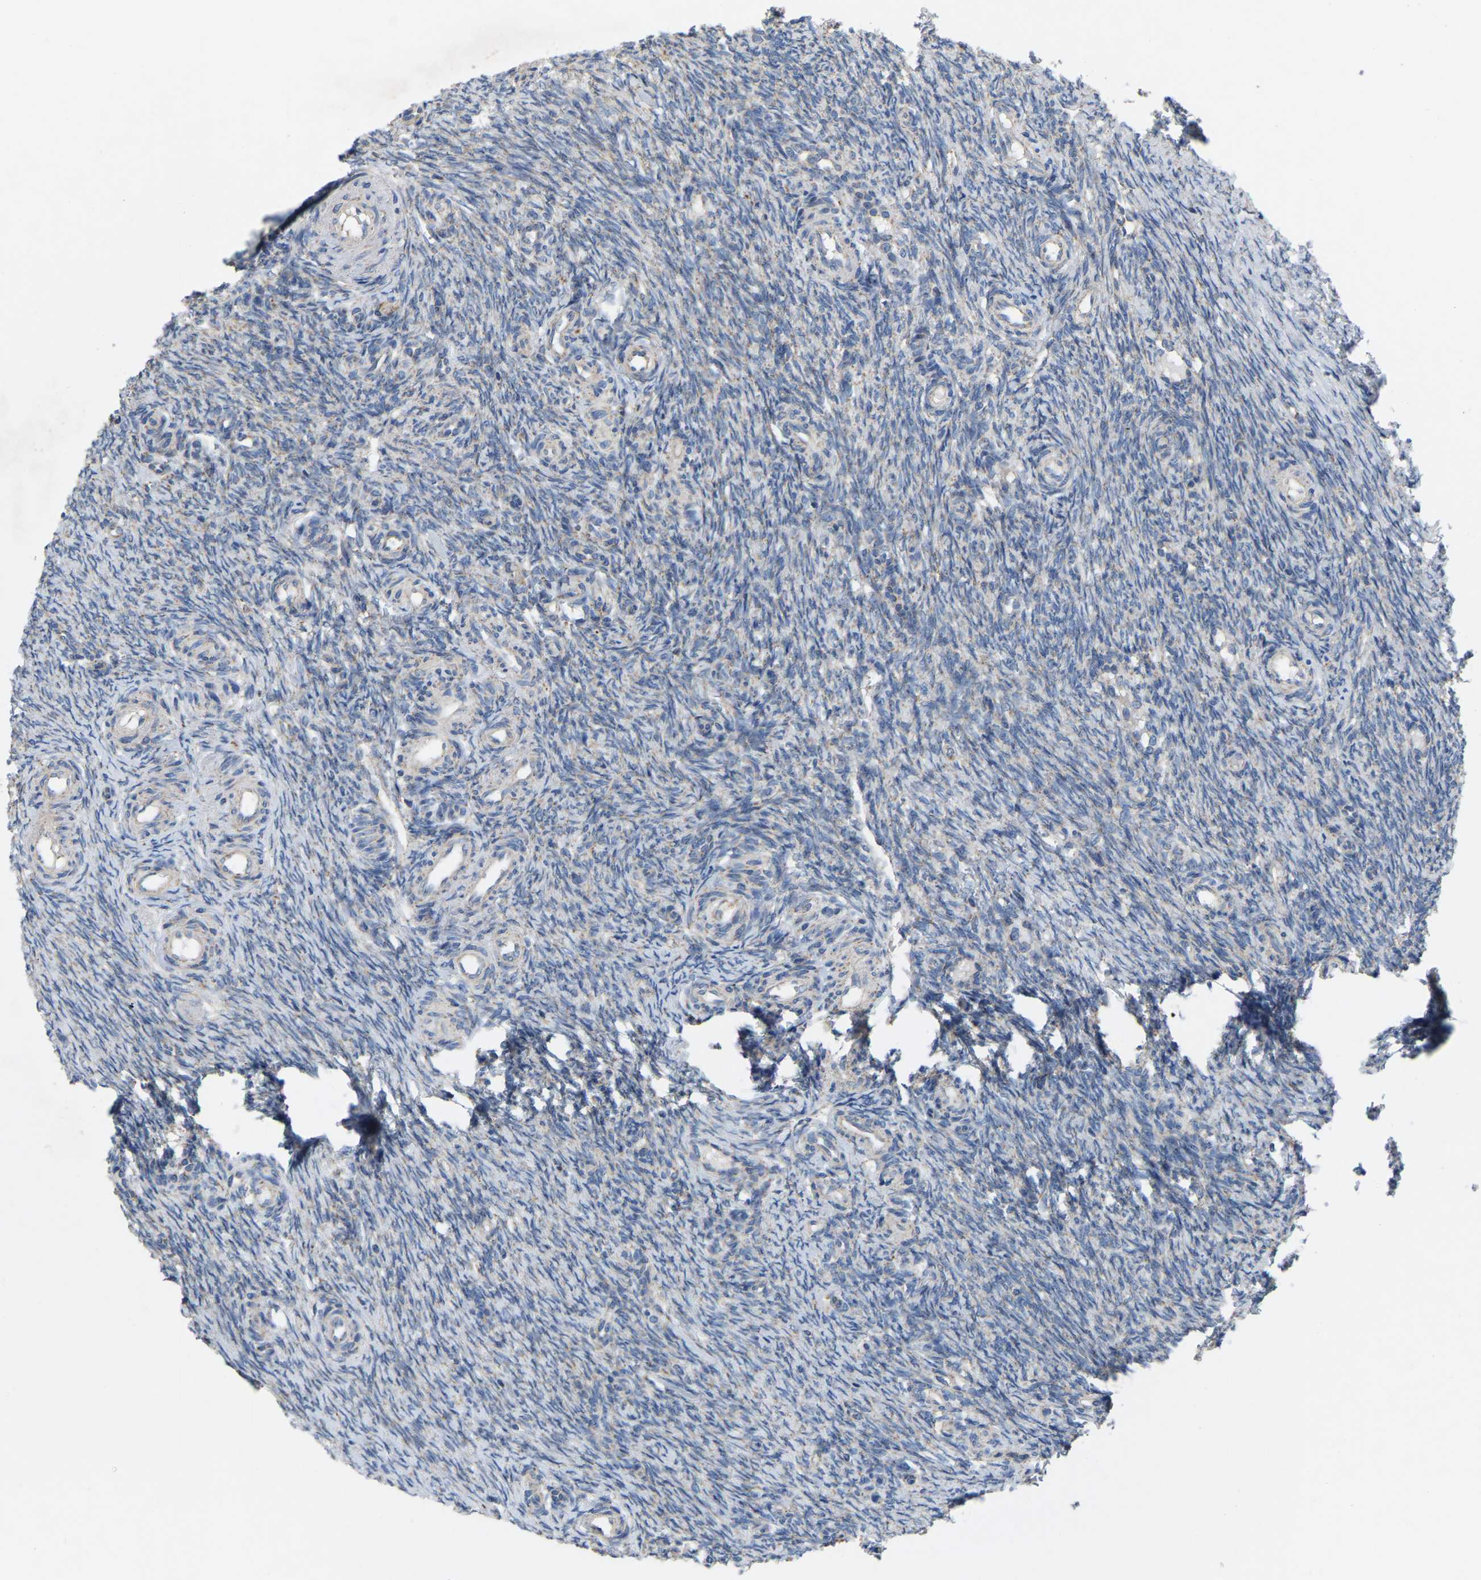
{"staining": {"intensity": "moderate", "quantity": ">75%", "location": "cytoplasmic/membranous"}, "tissue": "ovary", "cell_type": "Follicle cells", "image_type": "normal", "snomed": [{"axis": "morphology", "description": "Normal tissue, NOS"}, {"axis": "topography", "description": "Ovary"}], "caption": "Brown immunohistochemical staining in normal human ovary demonstrates moderate cytoplasmic/membranous positivity in approximately >75% of follicle cells. Nuclei are stained in blue.", "gene": "BCL10", "patient": {"sex": "female", "age": 41}}